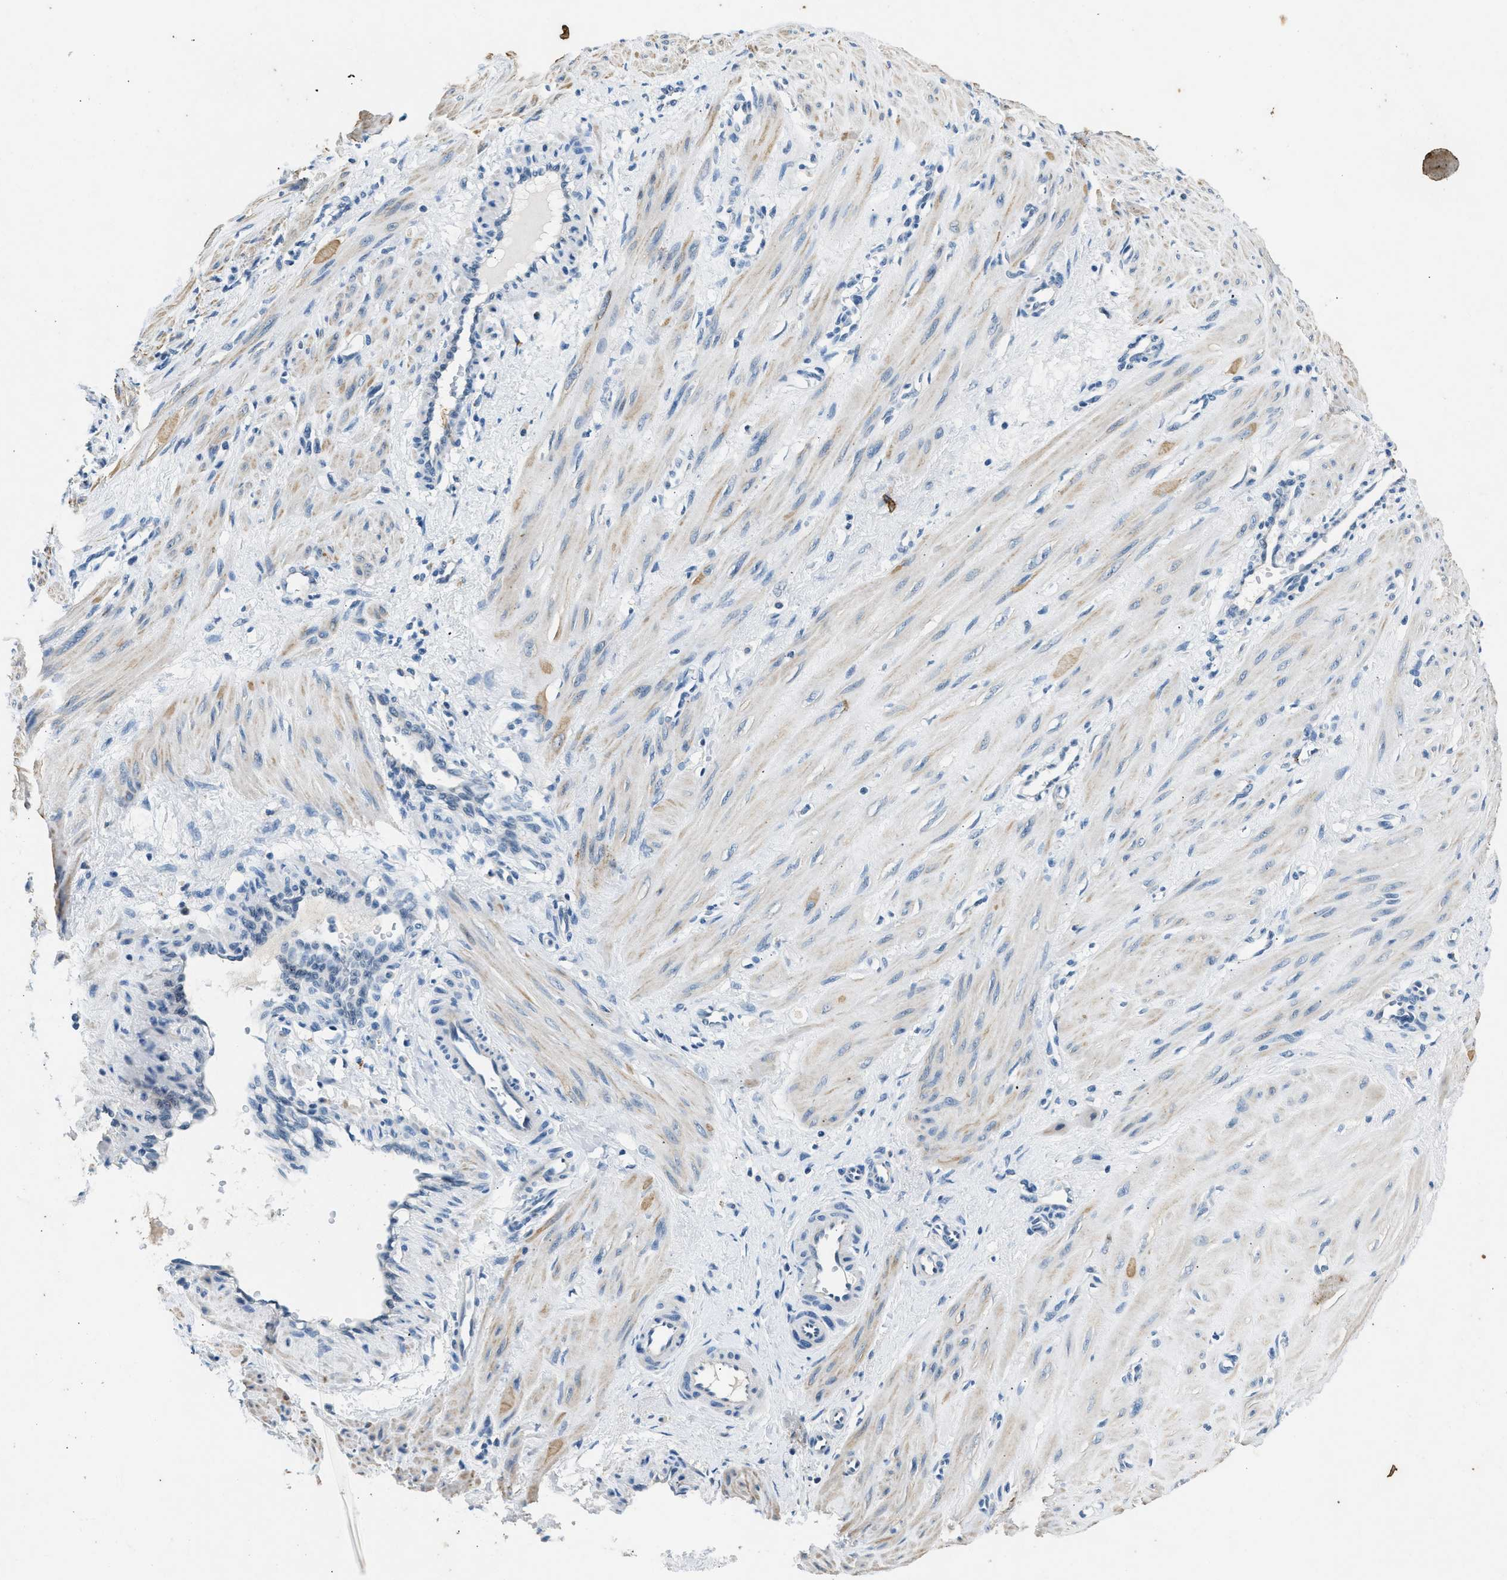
{"staining": {"intensity": "weak", "quantity": "25%-75%", "location": "cytoplasmic/membranous"}, "tissue": "smooth muscle", "cell_type": "Smooth muscle cells", "image_type": "normal", "snomed": [{"axis": "morphology", "description": "Normal tissue, NOS"}, {"axis": "topography", "description": "Endometrium"}], "caption": "Immunohistochemistry photomicrograph of unremarkable smooth muscle: smooth muscle stained using immunohistochemistry (IHC) shows low levels of weak protein expression localized specifically in the cytoplasmic/membranous of smooth muscle cells, appearing as a cytoplasmic/membranous brown color.", "gene": "CFAP20", "patient": {"sex": "female", "age": 33}}